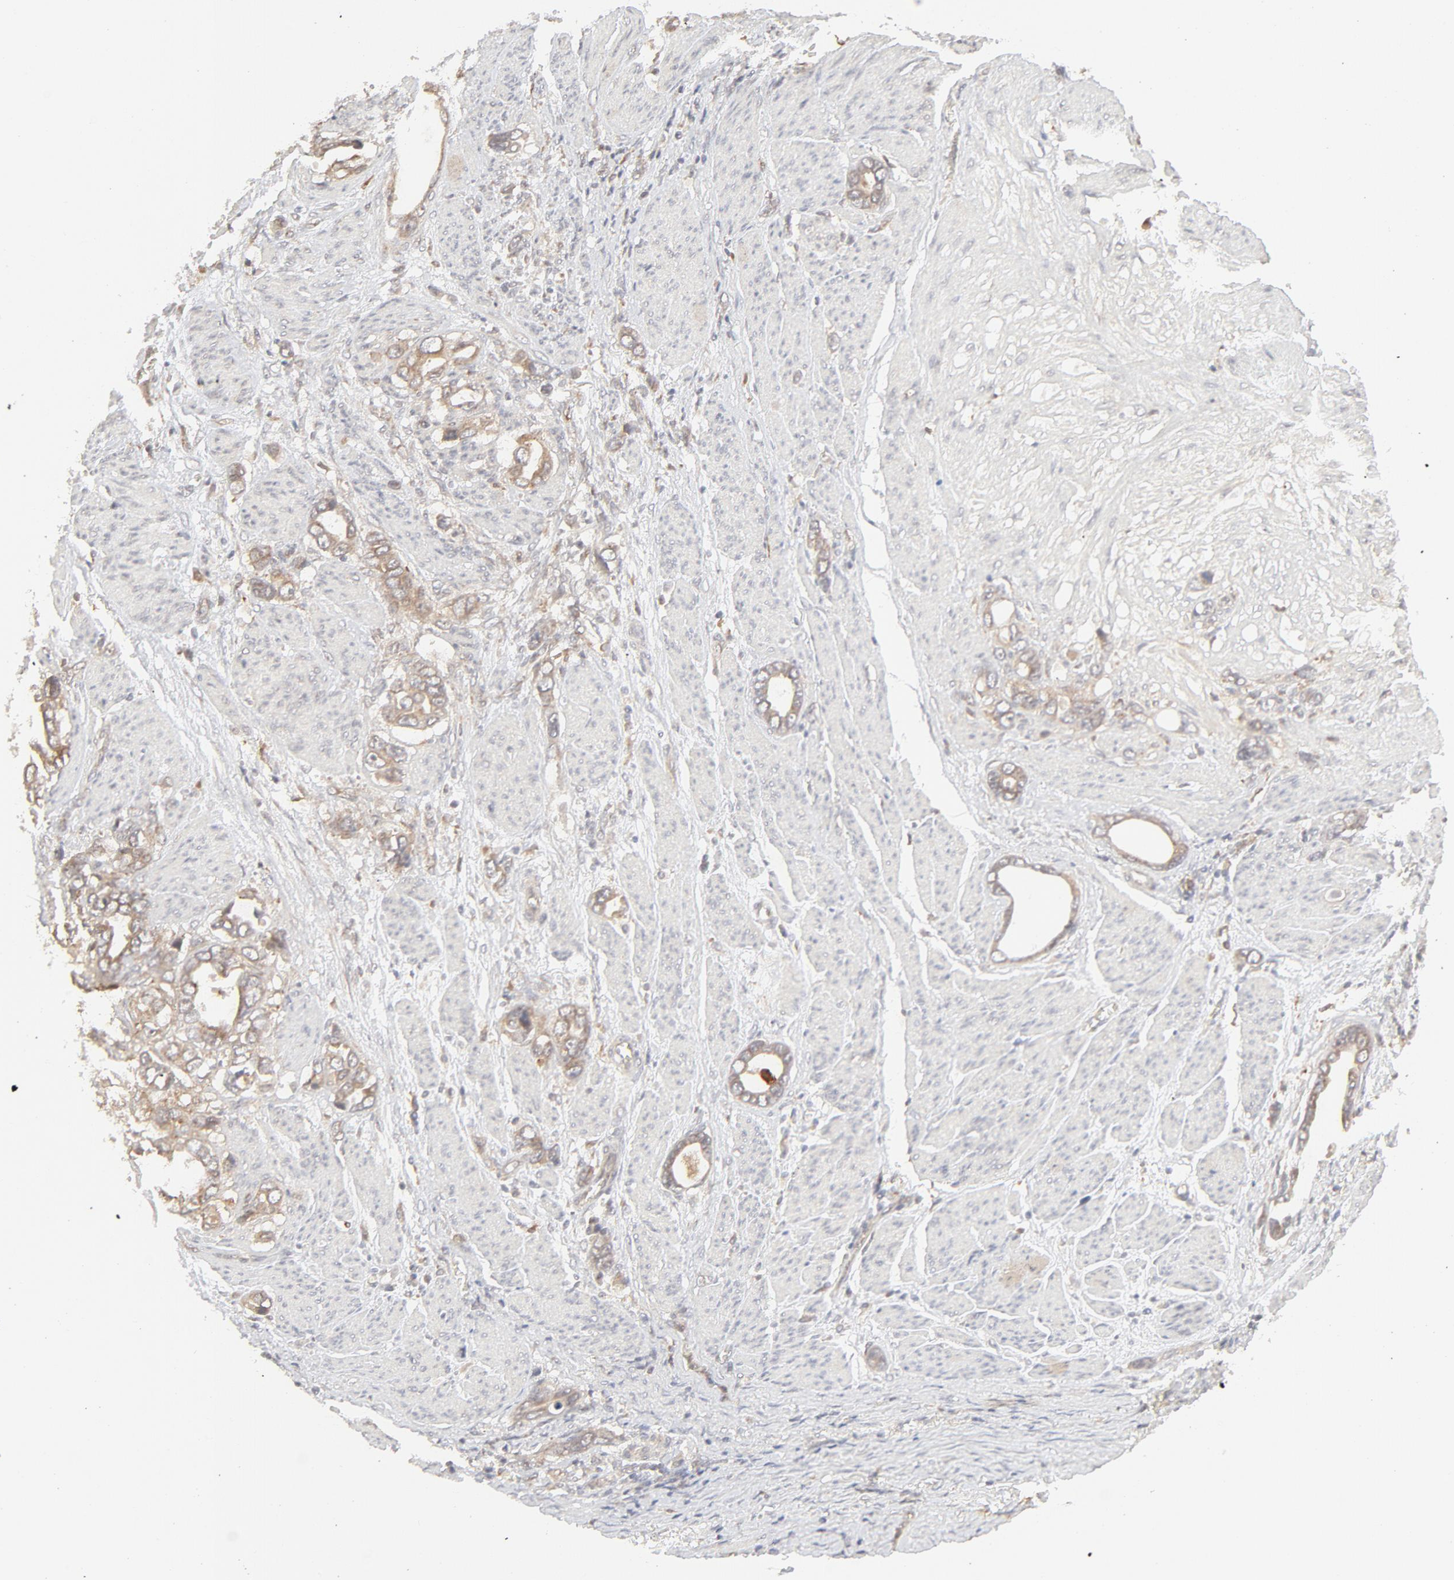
{"staining": {"intensity": "moderate", "quantity": ">75%", "location": "cytoplasmic/membranous"}, "tissue": "stomach cancer", "cell_type": "Tumor cells", "image_type": "cancer", "snomed": [{"axis": "morphology", "description": "Adenocarcinoma, NOS"}, {"axis": "topography", "description": "Stomach"}], "caption": "Protein expression analysis of human stomach adenocarcinoma reveals moderate cytoplasmic/membranous positivity in about >75% of tumor cells. Using DAB (brown) and hematoxylin (blue) stains, captured at high magnification using brightfield microscopy.", "gene": "RAB5C", "patient": {"sex": "male", "age": 78}}